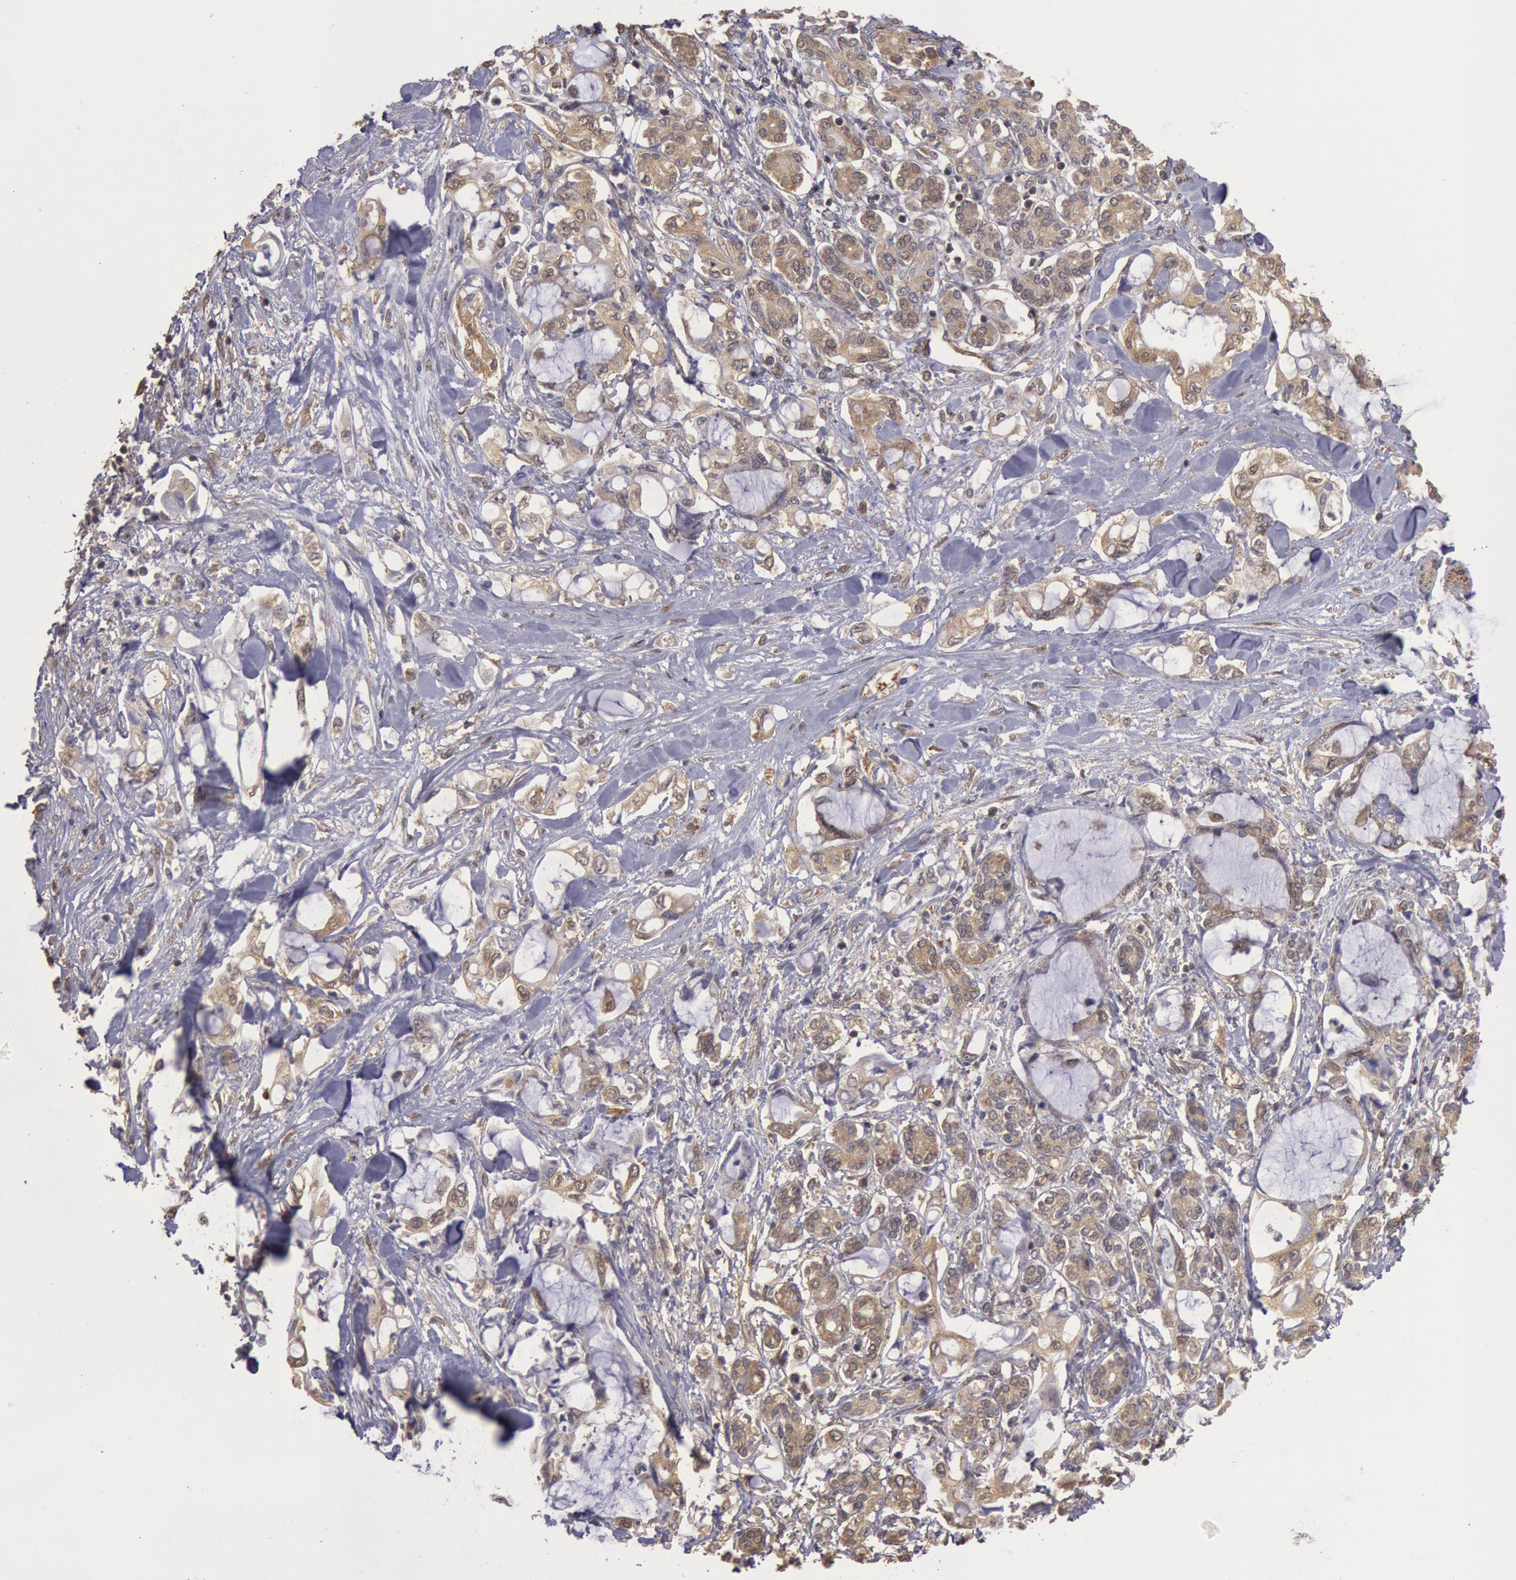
{"staining": {"intensity": "weak", "quantity": ">75%", "location": "cytoplasmic/membranous"}, "tissue": "pancreatic cancer", "cell_type": "Tumor cells", "image_type": "cancer", "snomed": [{"axis": "morphology", "description": "Adenocarcinoma, NOS"}, {"axis": "topography", "description": "Pancreas"}], "caption": "IHC histopathology image of adenocarcinoma (pancreatic) stained for a protein (brown), which displays low levels of weak cytoplasmic/membranous staining in about >75% of tumor cells.", "gene": "USP14", "patient": {"sex": "female", "age": 70}}